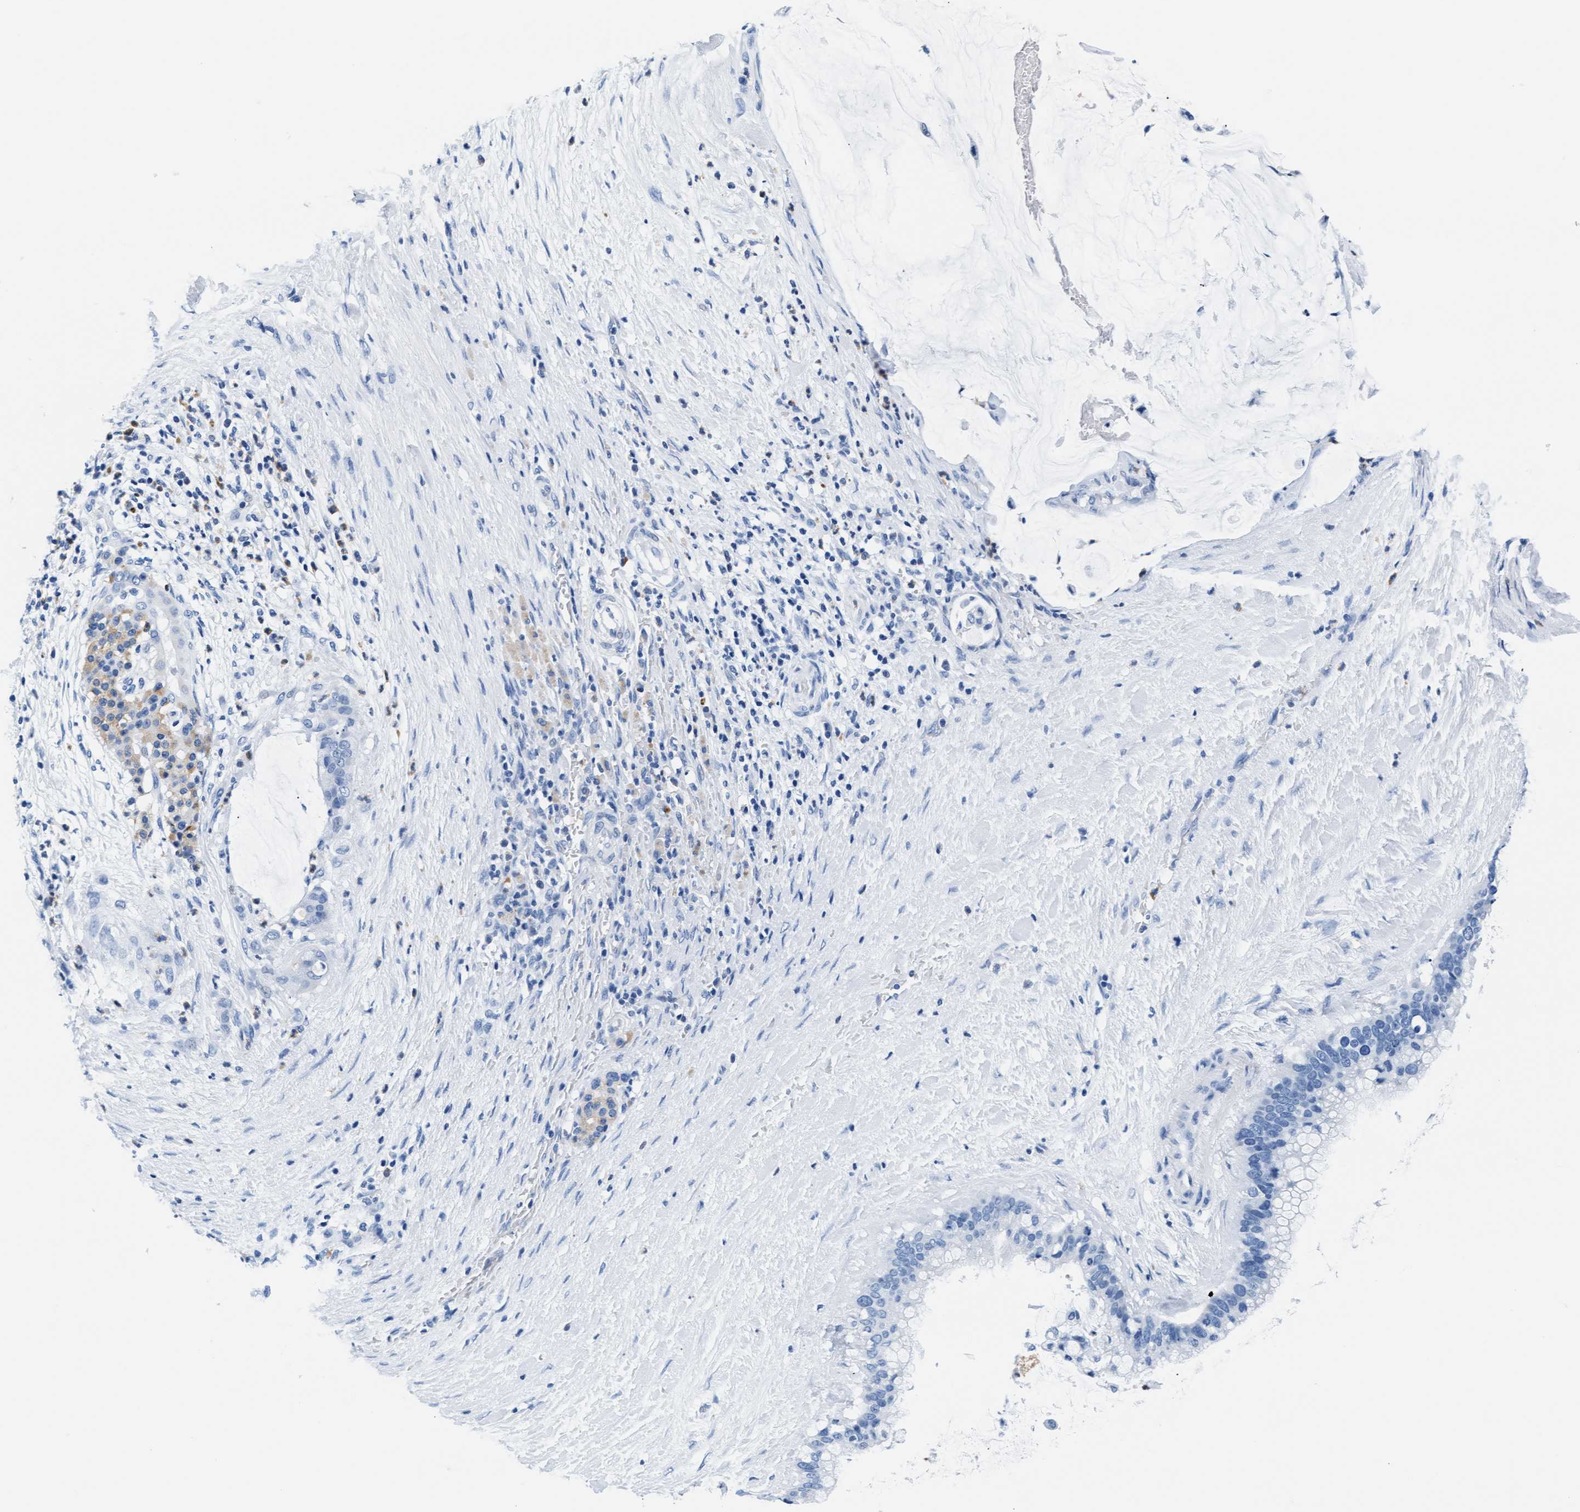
{"staining": {"intensity": "negative", "quantity": "none", "location": "none"}, "tissue": "pancreatic cancer", "cell_type": "Tumor cells", "image_type": "cancer", "snomed": [{"axis": "morphology", "description": "Adenocarcinoma, NOS"}, {"axis": "topography", "description": "Pancreas"}], "caption": "Micrograph shows no significant protein positivity in tumor cells of pancreatic adenocarcinoma.", "gene": "MMP8", "patient": {"sex": "male", "age": 41}}